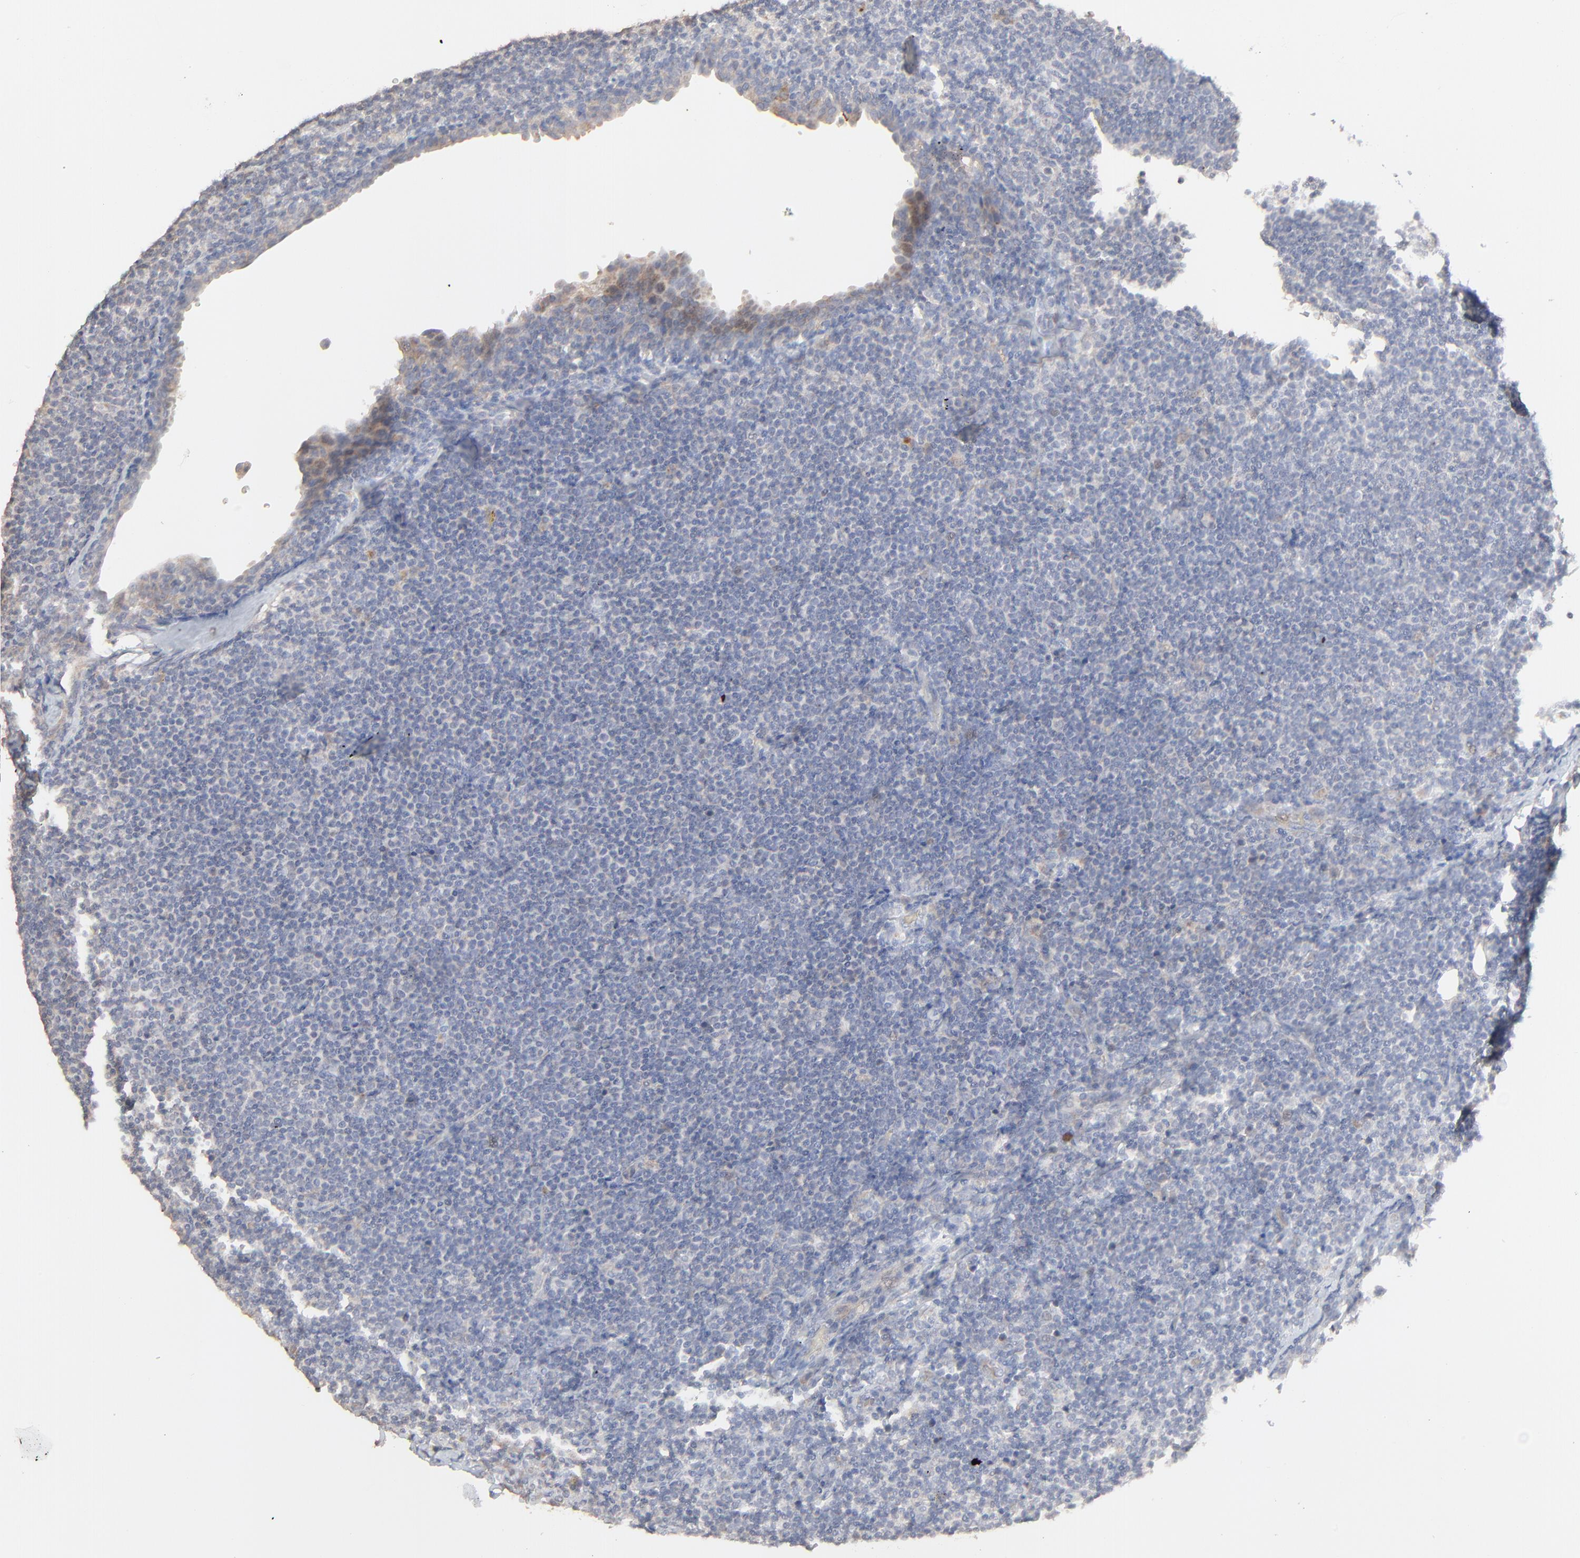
{"staining": {"intensity": "negative", "quantity": "none", "location": "none"}, "tissue": "lymph node", "cell_type": "Germinal center cells", "image_type": "normal", "snomed": [{"axis": "morphology", "description": "Normal tissue, NOS"}, {"axis": "morphology", "description": "Uncertain malignant potential"}, {"axis": "topography", "description": "Lymph node"}, {"axis": "topography", "description": "Salivary gland, NOS"}], "caption": "DAB (3,3'-diaminobenzidine) immunohistochemical staining of unremarkable human lymph node reveals no significant expression in germinal center cells. (DAB IHC visualized using brightfield microscopy, high magnification).", "gene": "FANCB", "patient": {"sex": "female", "age": 51}}